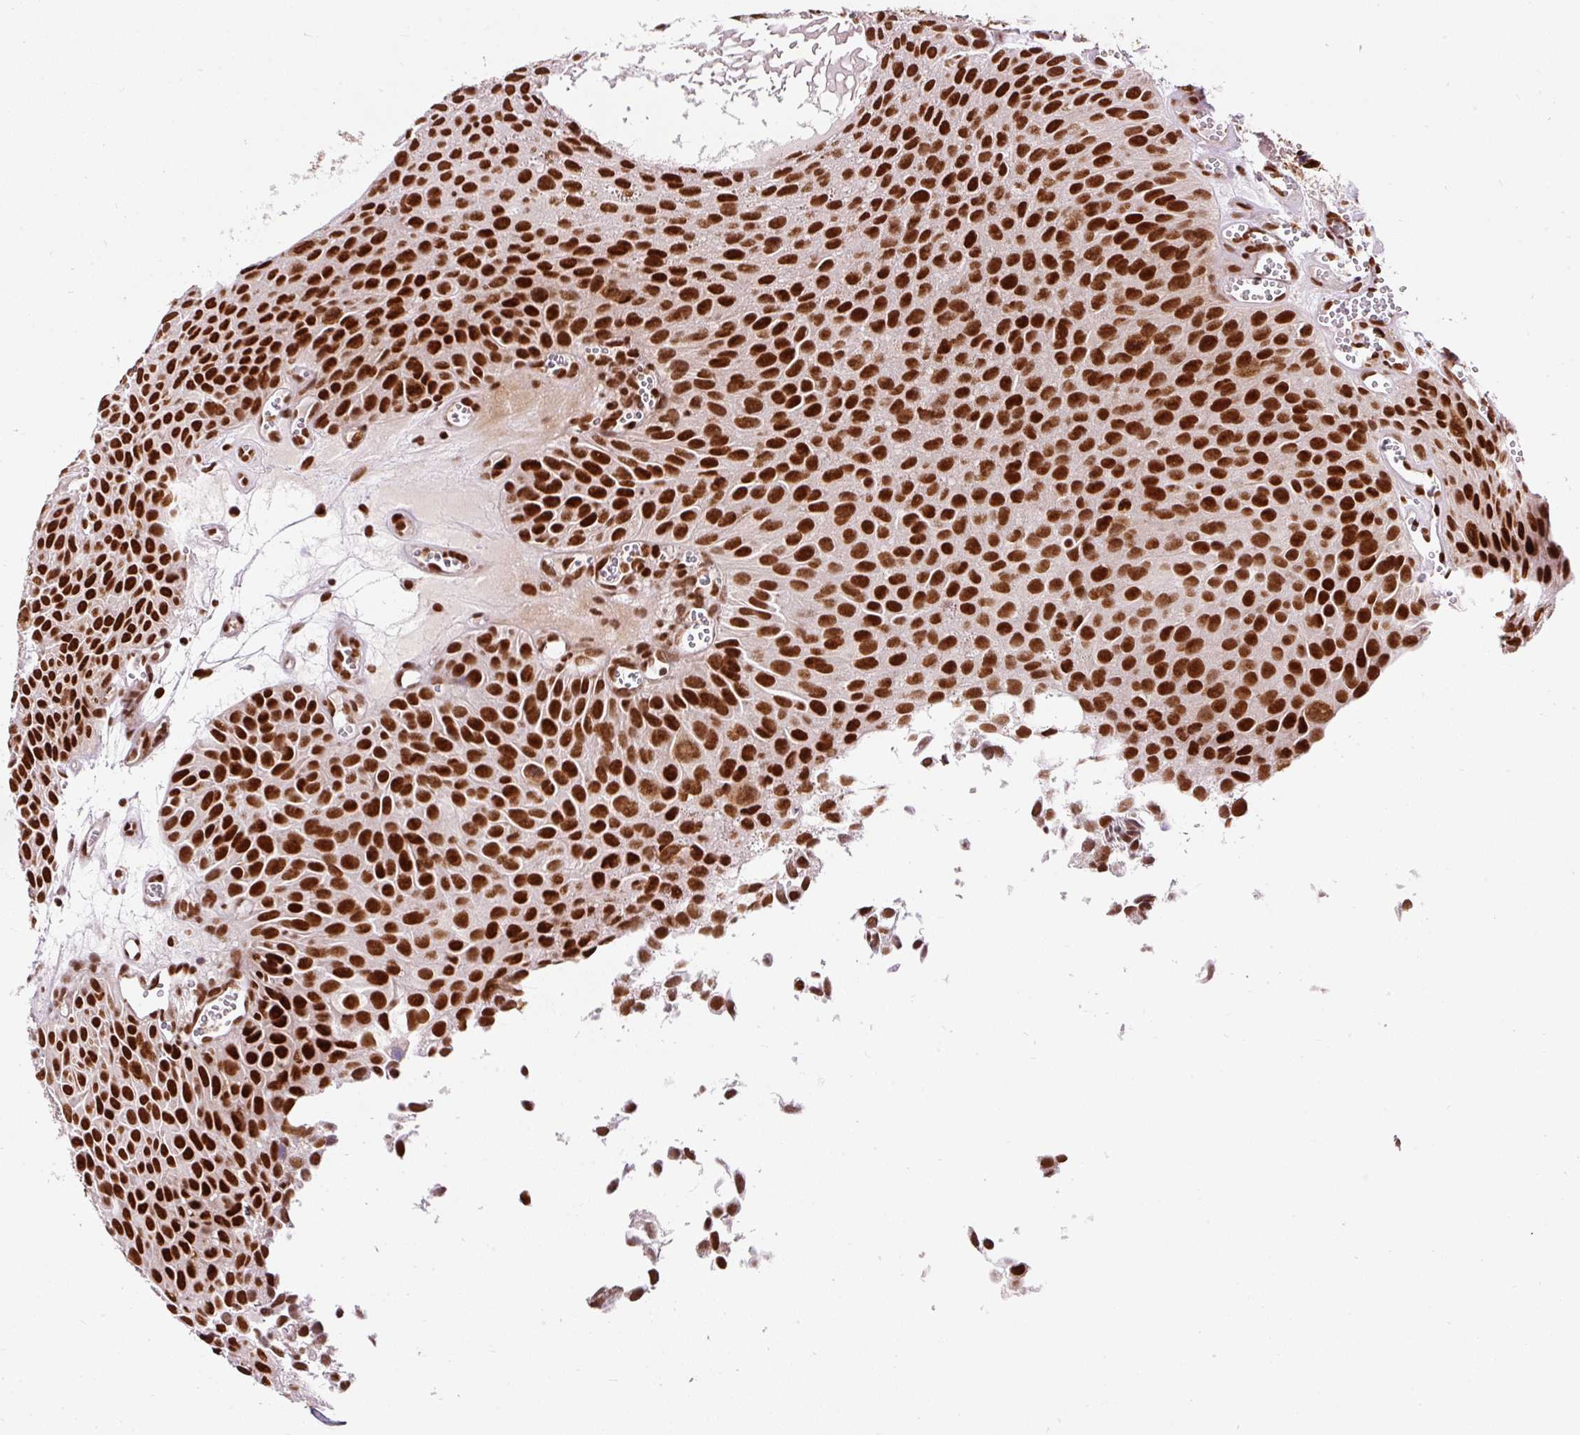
{"staining": {"intensity": "strong", "quantity": ">75%", "location": "nuclear"}, "tissue": "urothelial cancer", "cell_type": "Tumor cells", "image_type": "cancer", "snomed": [{"axis": "morphology", "description": "Urothelial carcinoma, Low grade"}, {"axis": "topography", "description": "Urinary bladder"}], "caption": "IHC (DAB) staining of urothelial cancer shows strong nuclear protein staining in about >75% of tumor cells.", "gene": "HNRNPC", "patient": {"sex": "male", "age": 88}}